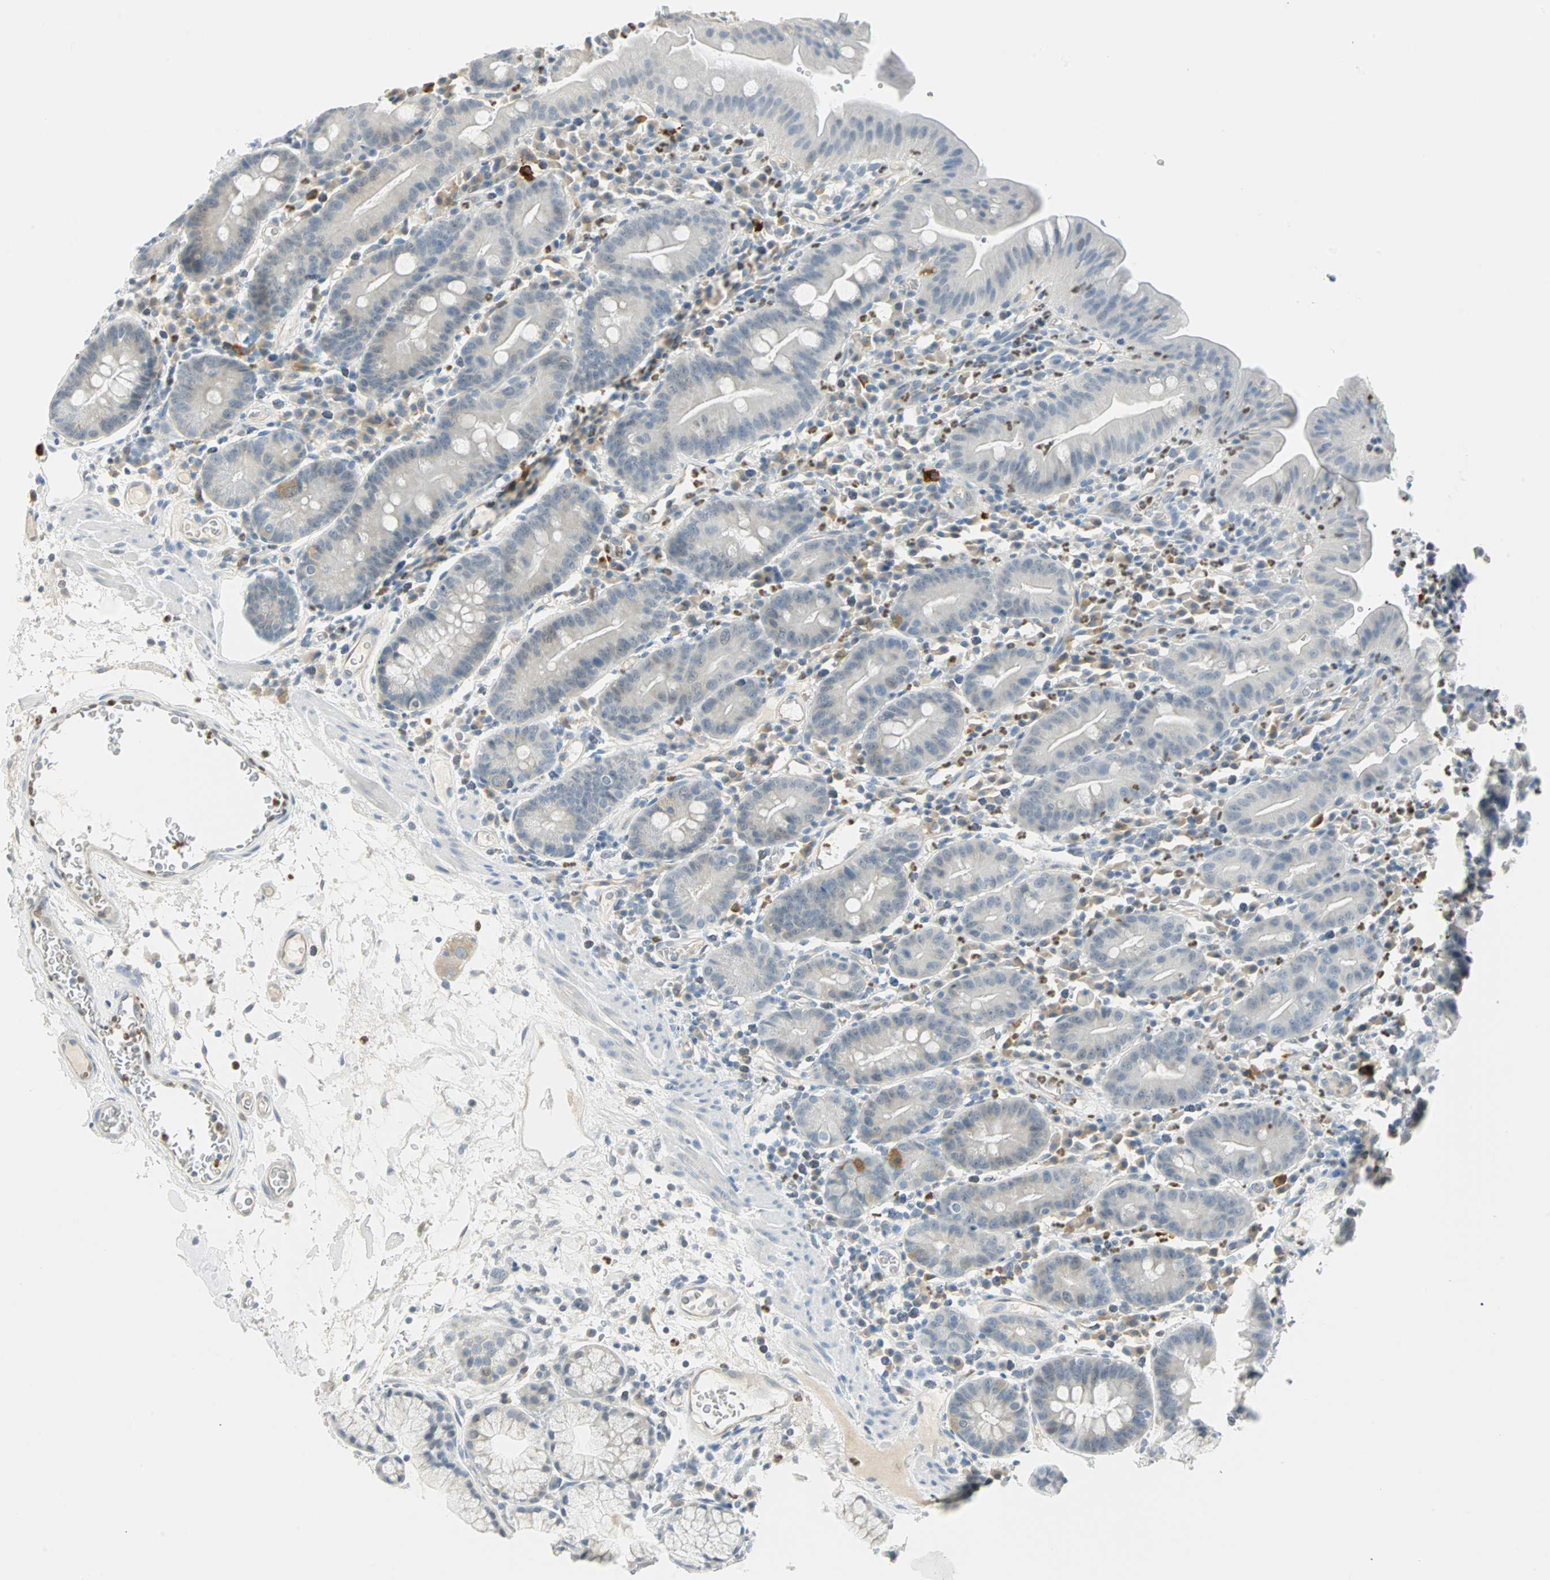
{"staining": {"intensity": "weak", "quantity": "<25%", "location": "cytoplasmic/membranous"}, "tissue": "duodenum", "cell_type": "Glandular cells", "image_type": "normal", "snomed": [{"axis": "morphology", "description": "Normal tissue, NOS"}, {"axis": "topography", "description": "Duodenum"}], "caption": "High power microscopy histopathology image of an immunohistochemistry (IHC) histopathology image of benign duodenum, revealing no significant positivity in glandular cells. (Stains: DAB (3,3'-diaminobenzidine) immunohistochemistry with hematoxylin counter stain, Microscopy: brightfield microscopy at high magnification).", "gene": "MLLT10", "patient": {"sex": "male", "age": 50}}